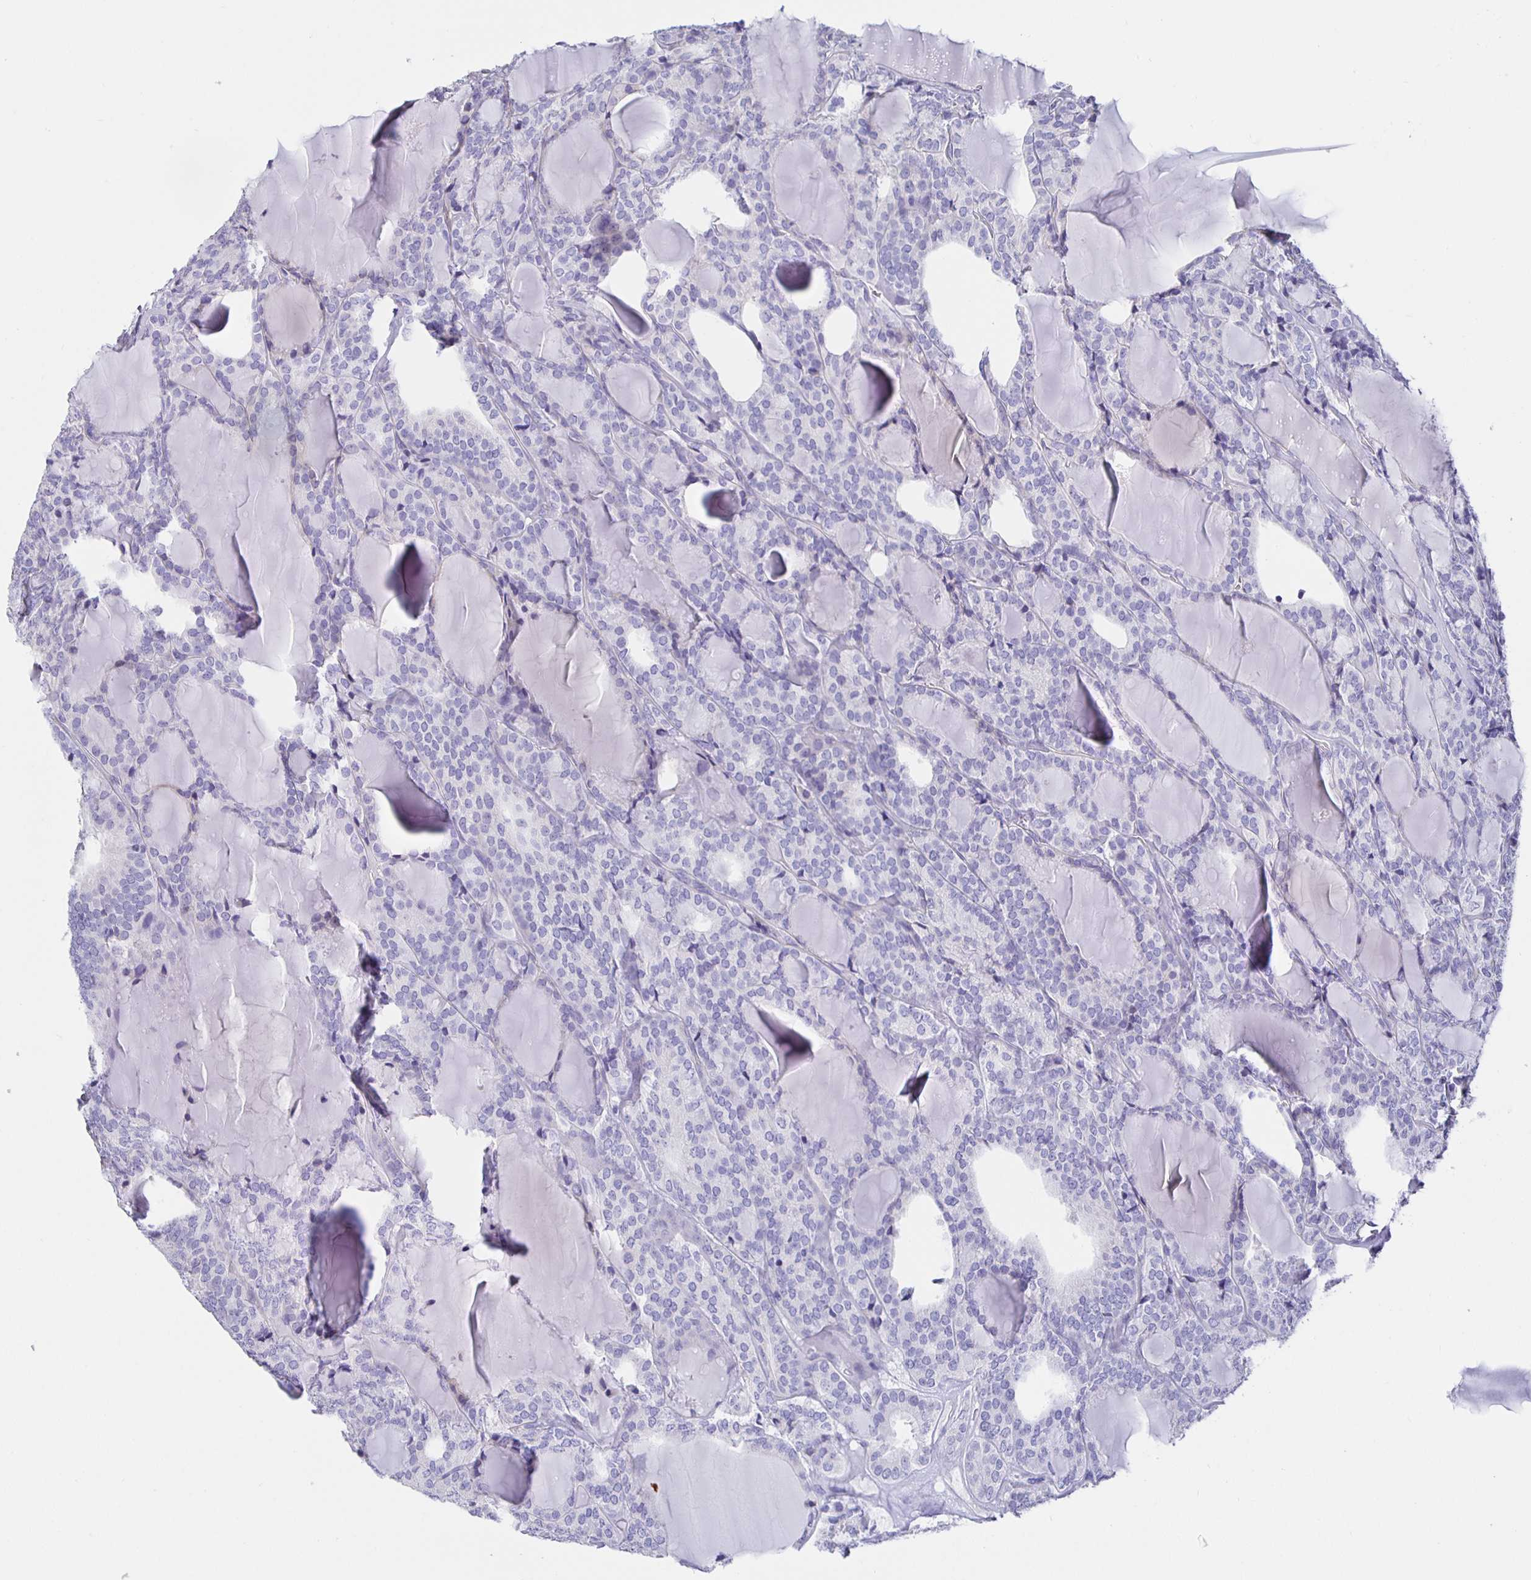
{"staining": {"intensity": "negative", "quantity": "none", "location": "none"}, "tissue": "thyroid cancer", "cell_type": "Tumor cells", "image_type": "cancer", "snomed": [{"axis": "morphology", "description": "Follicular adenoma carcinoma, NOS"}, {"axis": "topography", "description": "Thyroid gland"}], "caption": "The photomicrograph reveals no significant positivity in tumor cells of thyroid cancer.", "gene": "HSPA4L", "patient": {"sex": "male", "age": 74}}